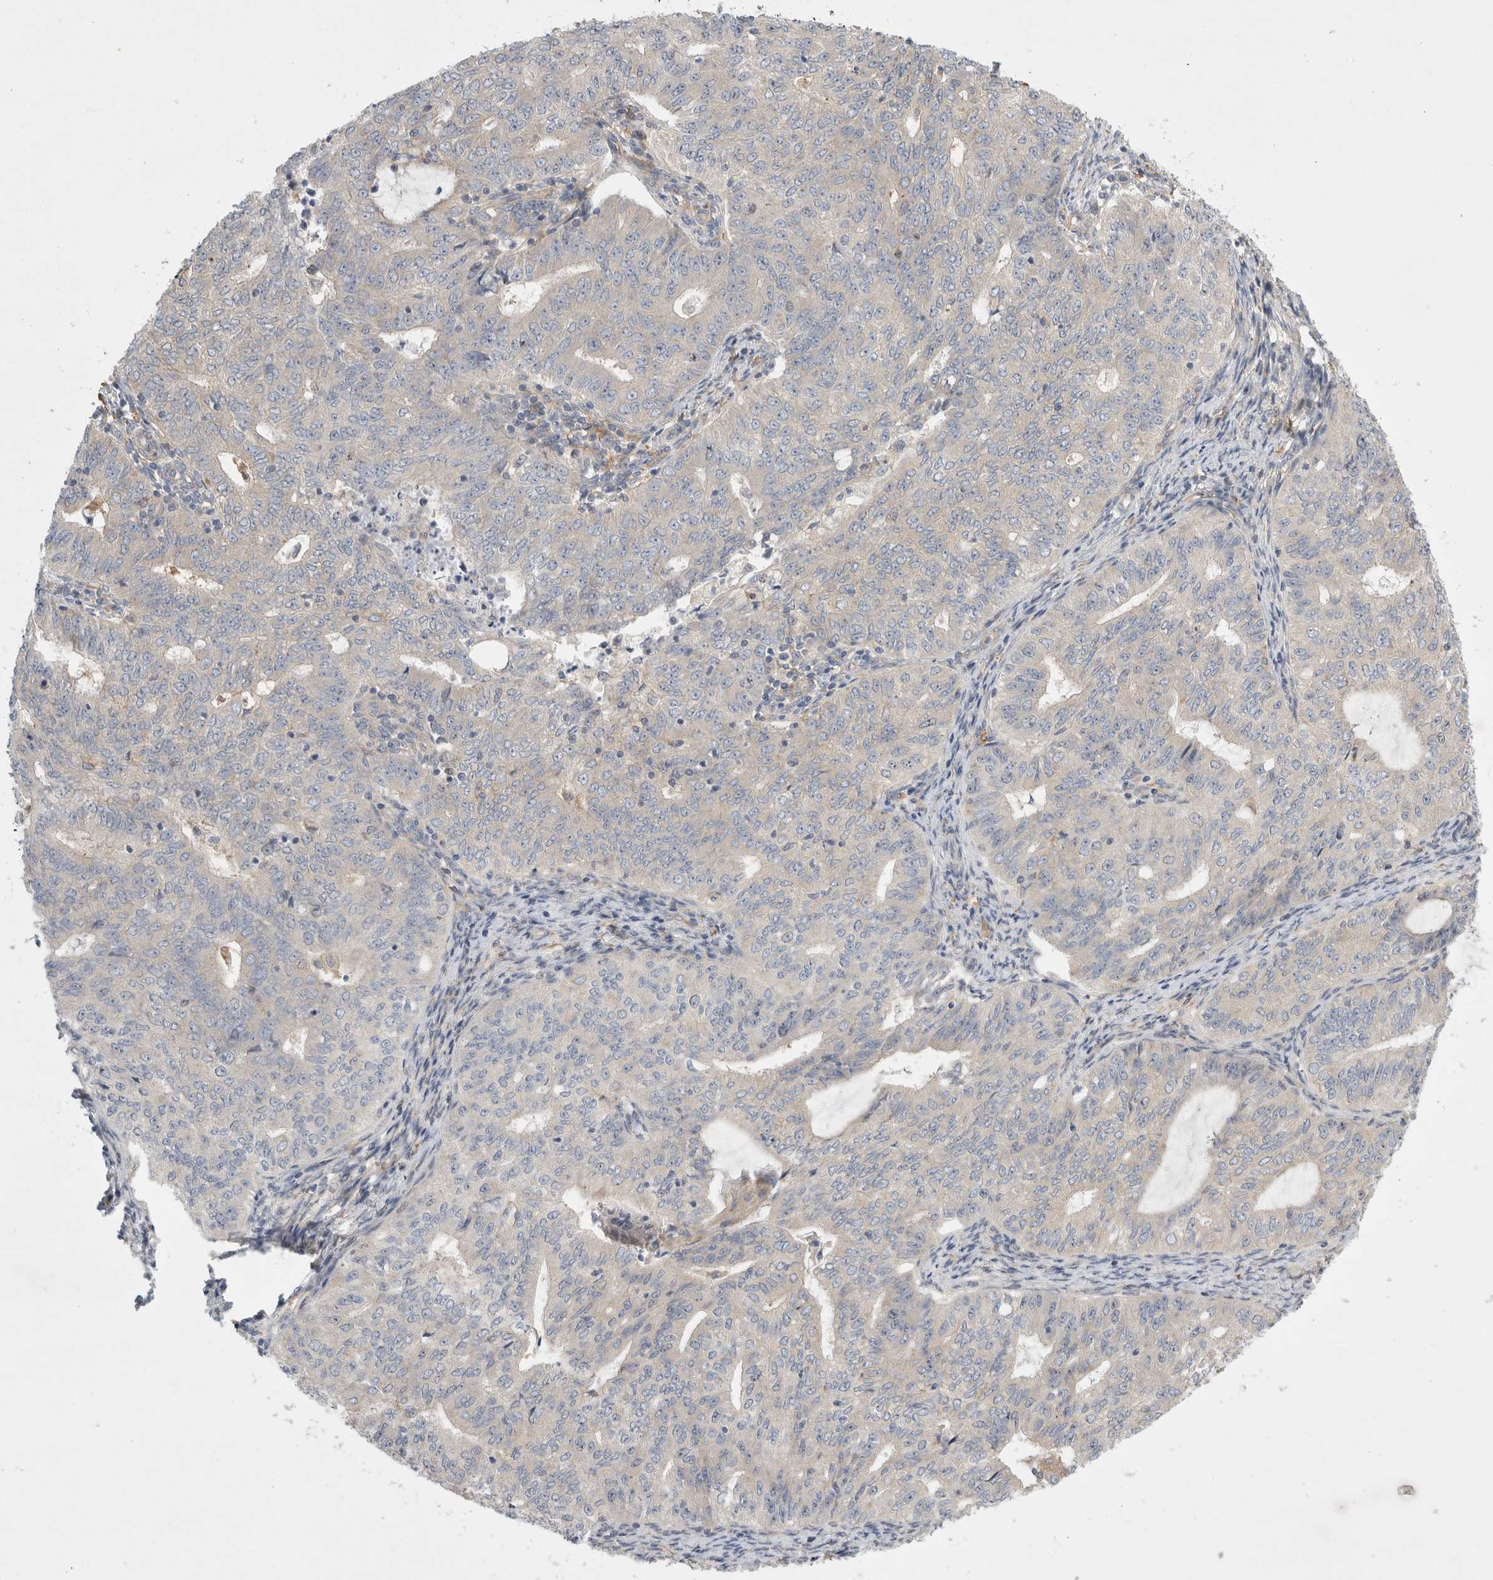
{"staining": {"intensity": "weak", "quantity": "<25%", "location": "cytoplasmic/membranous"}, "tissue": "endometrial cancer", "cell_type": "Tumor cells", "image_type": "cancer", "snomed": [{"axis": "morphology", "description": "Adenocarcinoma, NOS"}, {"axis": "topography", "description": "Endometrium"}], "caption": "A histopathology image of endometrial cancer stained for a protein demonstrates no brown staining in tumor cells. Brightfield microscopy of immunohistochemistry stained with DAB (brown) and hematoxylin (blue), captured at high magnification.", "gene": "CDCA7L", "patient": {"sex": "female", "age": 32}}